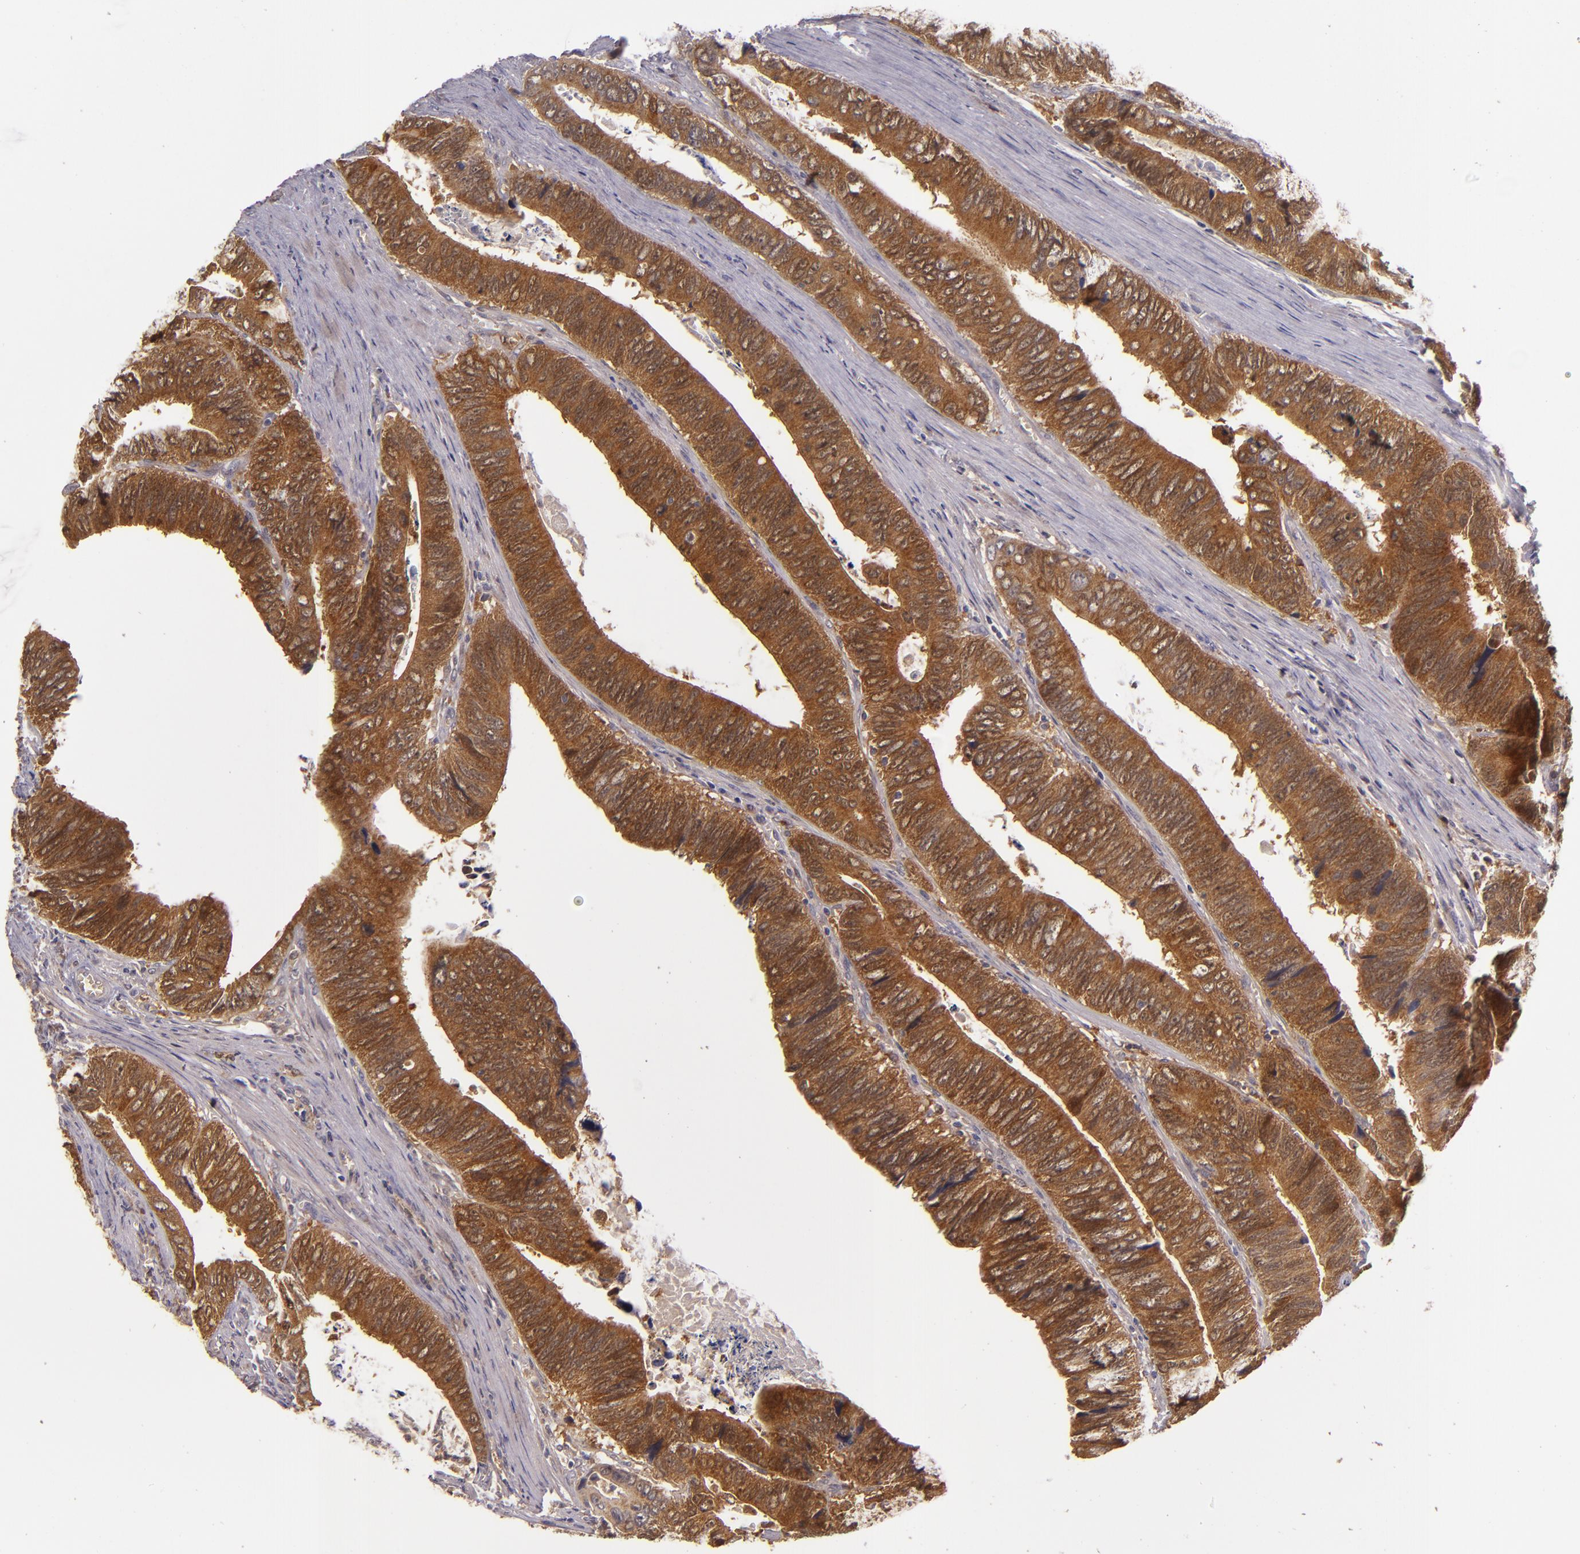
{"staining": {"intensity": "strong", "quantity": ">75%", "location": "cytoplasmic/membranous"}, "tissue": "colorectal cancer", "cell_type": "Tumor cells", "image_type": "cancer", "snomed": [{"axis": "morphology", "description": "Adenocarcinoma, NOS"}, {"axis": "topography", "description": "Colon"}], "caption": "Adenocarcinoma (colorectal) stained for a protein (brown) displays strong cytoplasmic/membranous positive staining in approximately >75% of tumor cells.", "gene": "FHIT", "patient": {"sex": "male", "age": 72}}